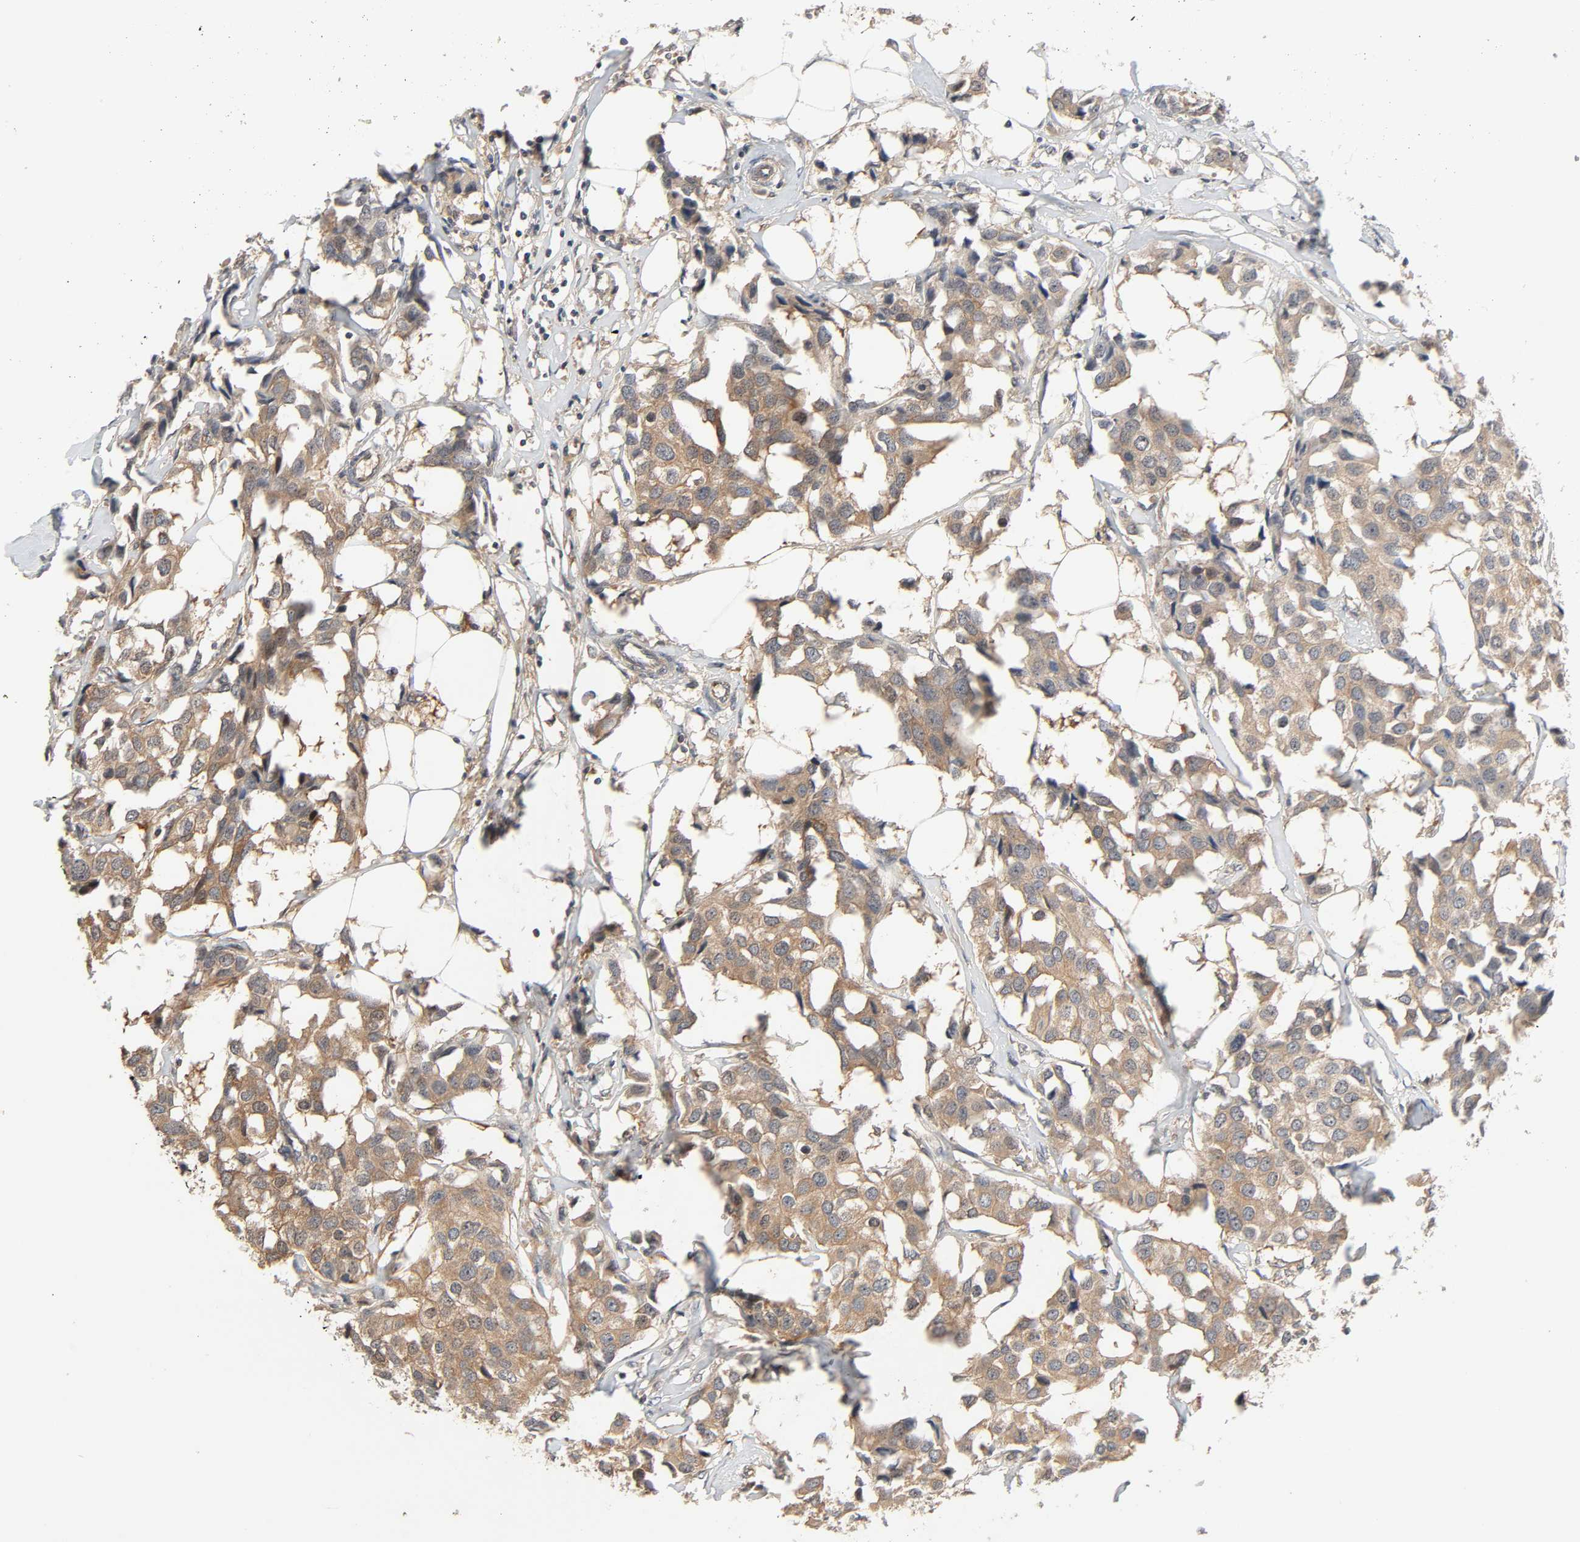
{"staining": {"intensity": "moderate", "quantity": ">75%", "location": "cytoplasmic/membranous"}, "tissue": "breast cancer", "cell_type": "Tumor cells", "image_type": "cancer", "snomed": [{"axis": "morphology", "description": "Duct carcinoma"}, {"axis": "topography", "description": "Breast"}], "caption": "Human breast intraductal carcinoma stained with a protein marker demonstrates moderate staining in tumor cells.", "gene": "PPP2R1B", "patient": {"sex": "female", "age": 80}}